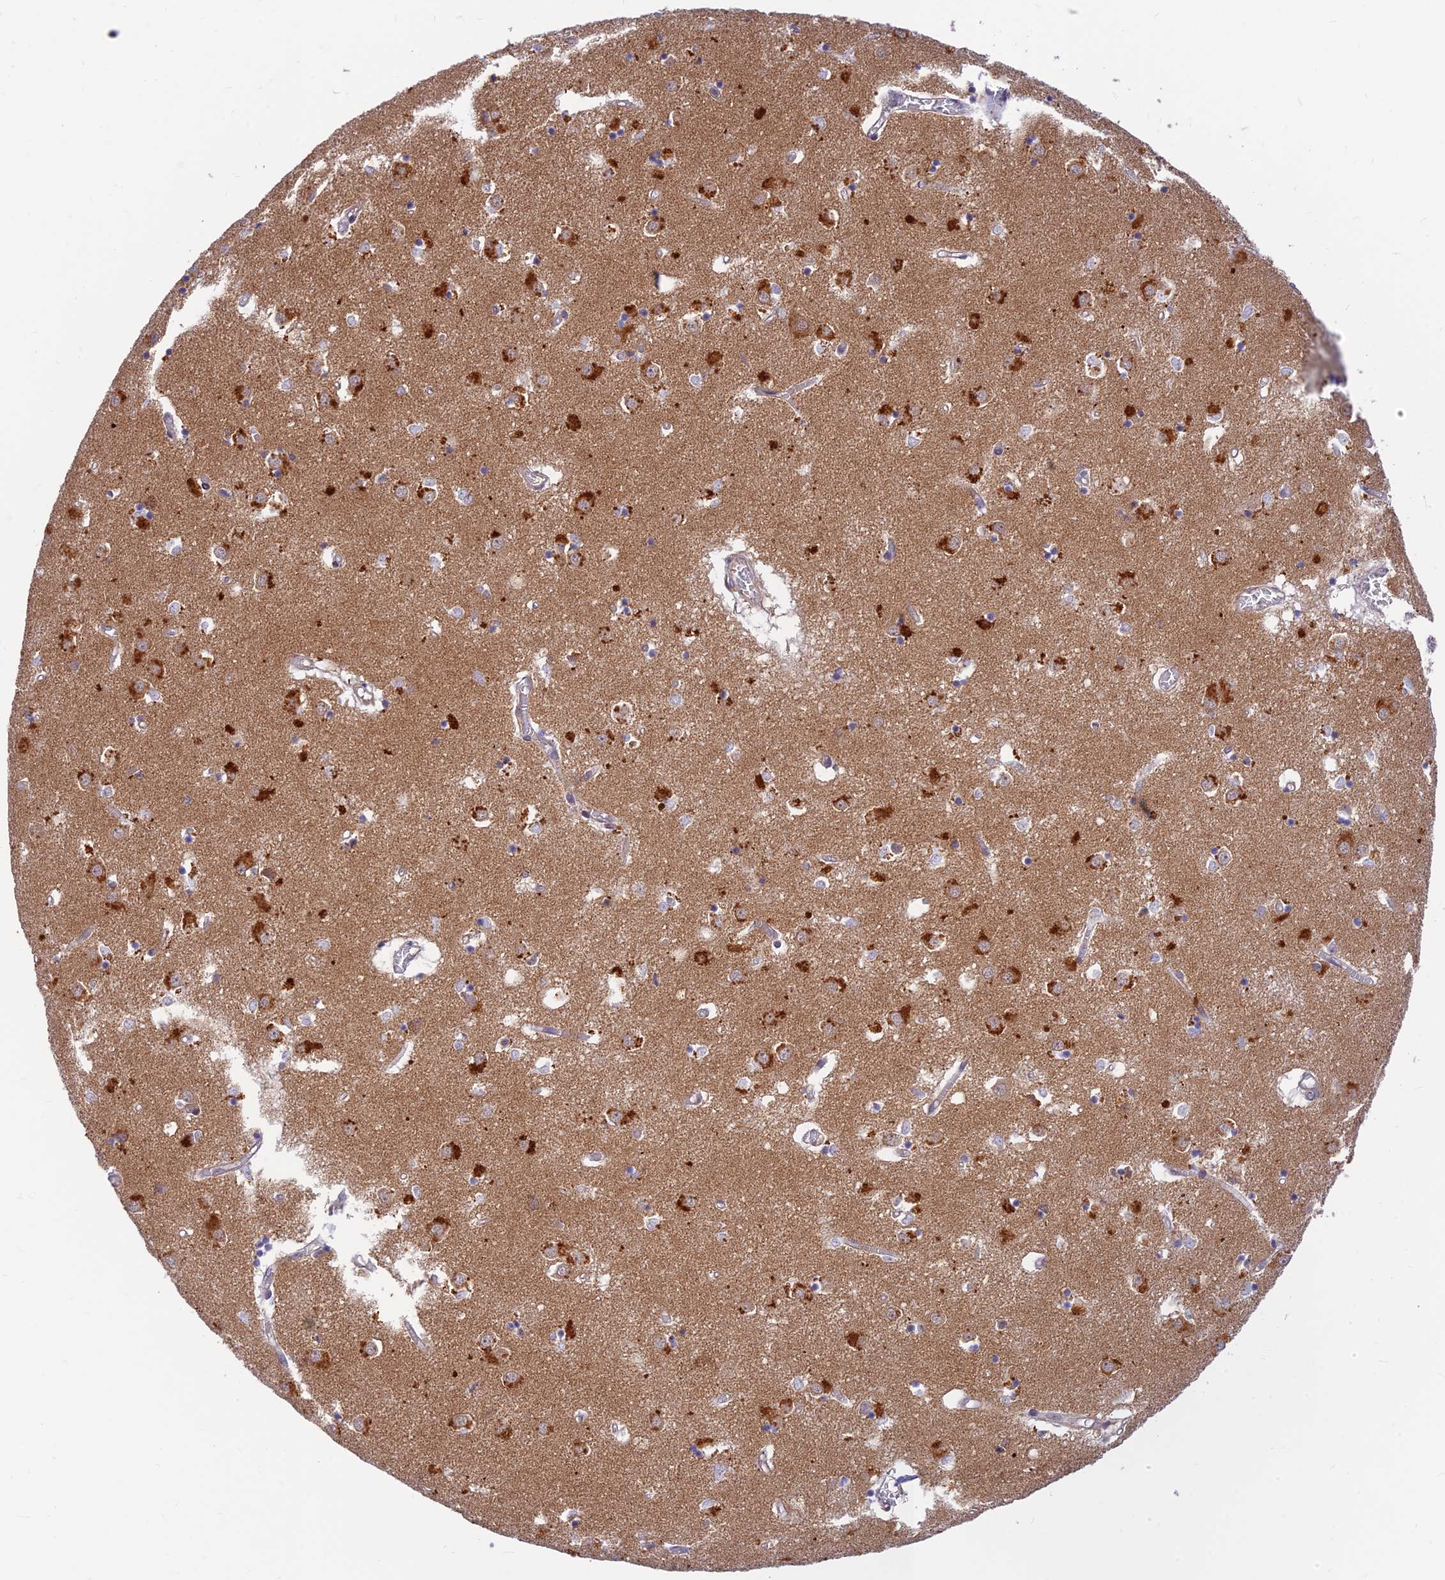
{"staining": {"intensity": "negative", "quantity": "none", "location": "none"}, "tissue": "caudate", "cell_type": "Glial cells", "image_type": "normal", "snomed": [{"axis": "morphology", "description": "Normal tissue, NOS"}, {"axis": "topography", "description": "Lateral ventricle wall"}], "caption": "An immunohistochemistry (IHC) image of benign caudate is shown. There is no staining in glial cells of caudate. (DAB (3,3'-diaminobenzidine) immunohistochemistry with hematoxylin counter stain).", "gene": "LYSMD2", "patient": {"sex": "male", "age": 70}}